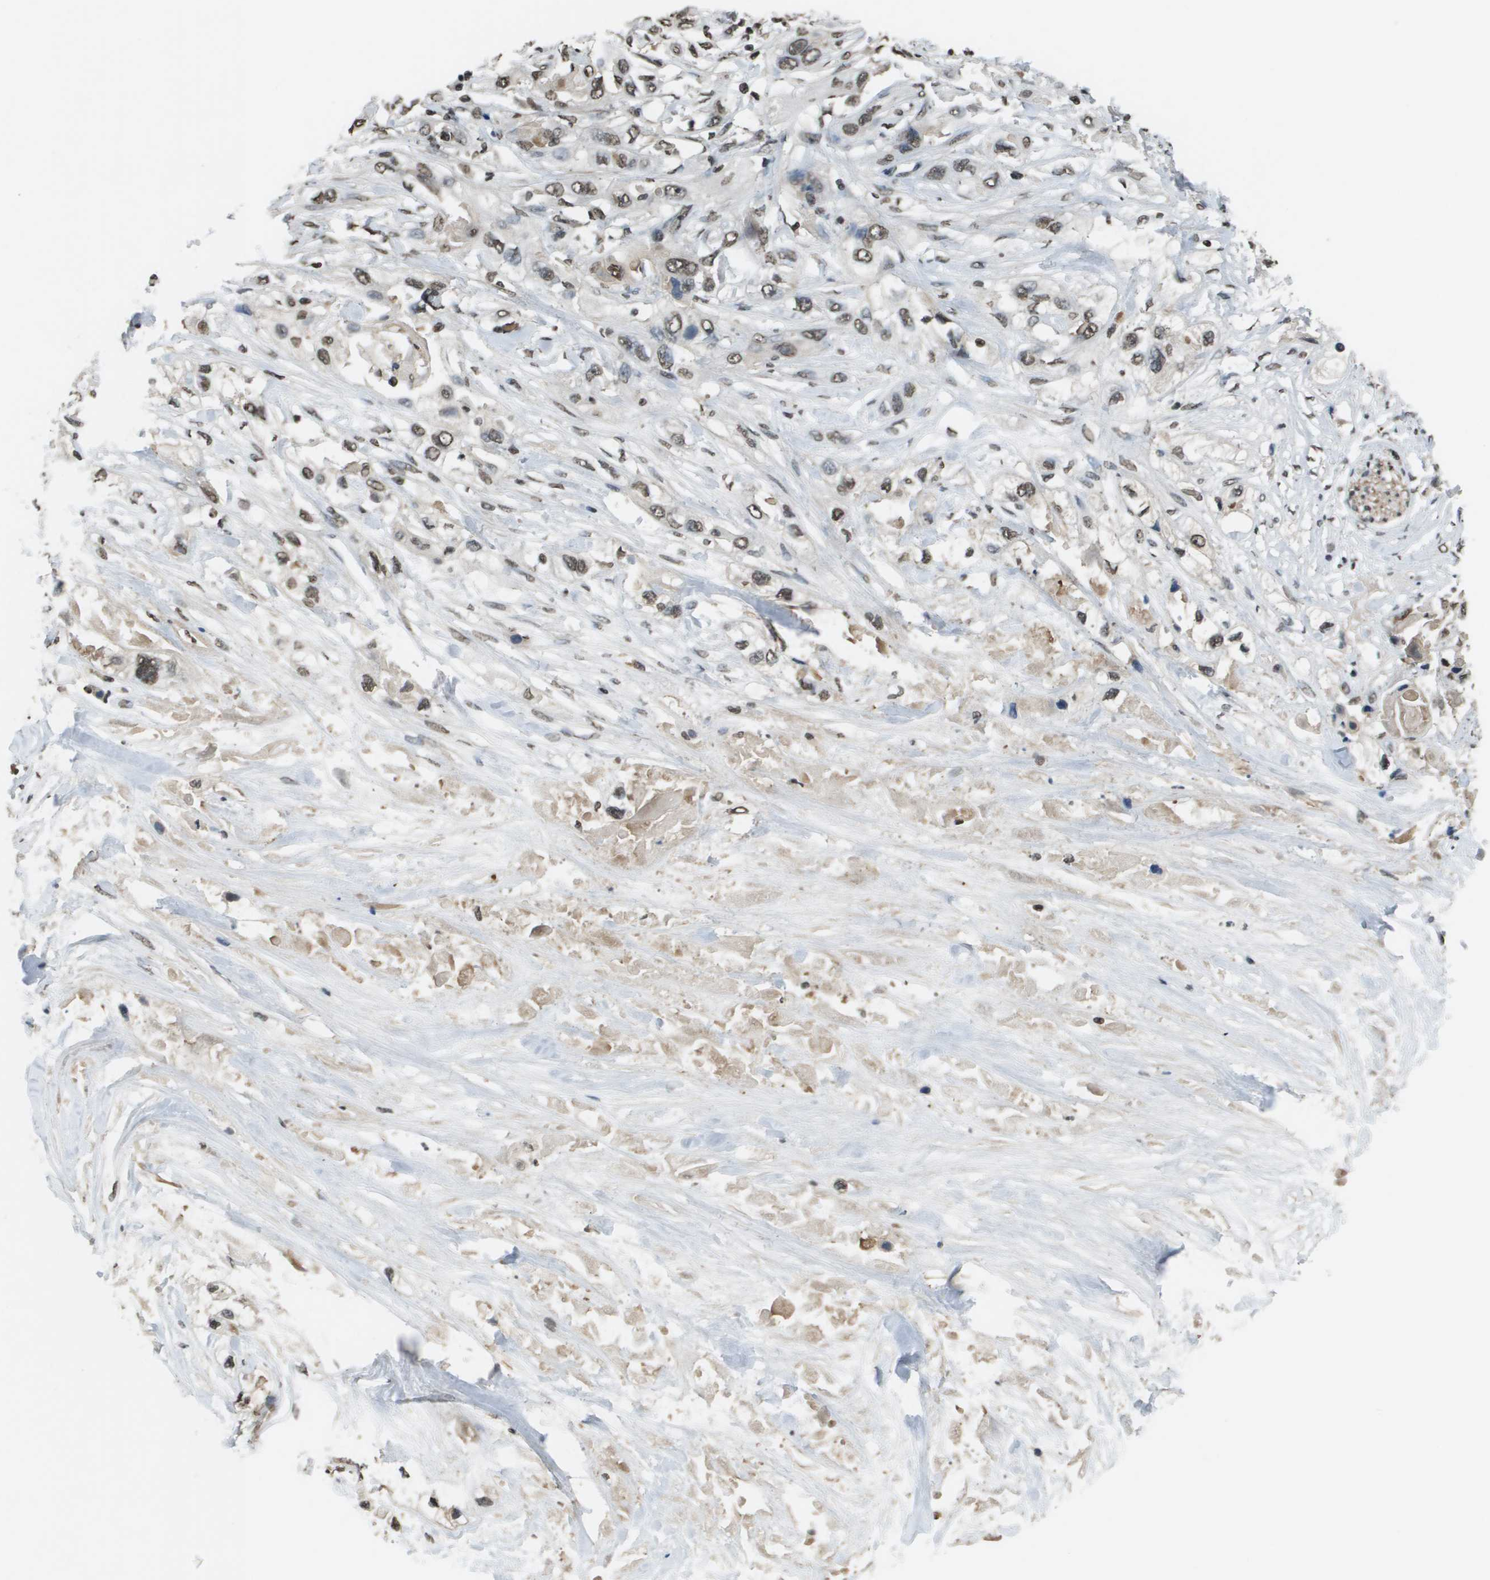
{"staining": {"intensity": "moderate", "quantity": ">75%", "location": "nuclear"}, "tissue": "pancreatic cancer", "cell_type": "Tumor cells", "image_type": "cancer", "snomed": [{"axis": "morphology", "description": "Adenocarcinoma, NOS"}, {"axis": "topography", "description": "Pancreas"}], "caption": "Immunohistochemistry (IHC) of pancreatic cancer displays medium levels of moderate nuclear expression in approximately >75% of tumor cells.", "gene": "NDRG2", "patient": {"sex": "female", "age": 70}}